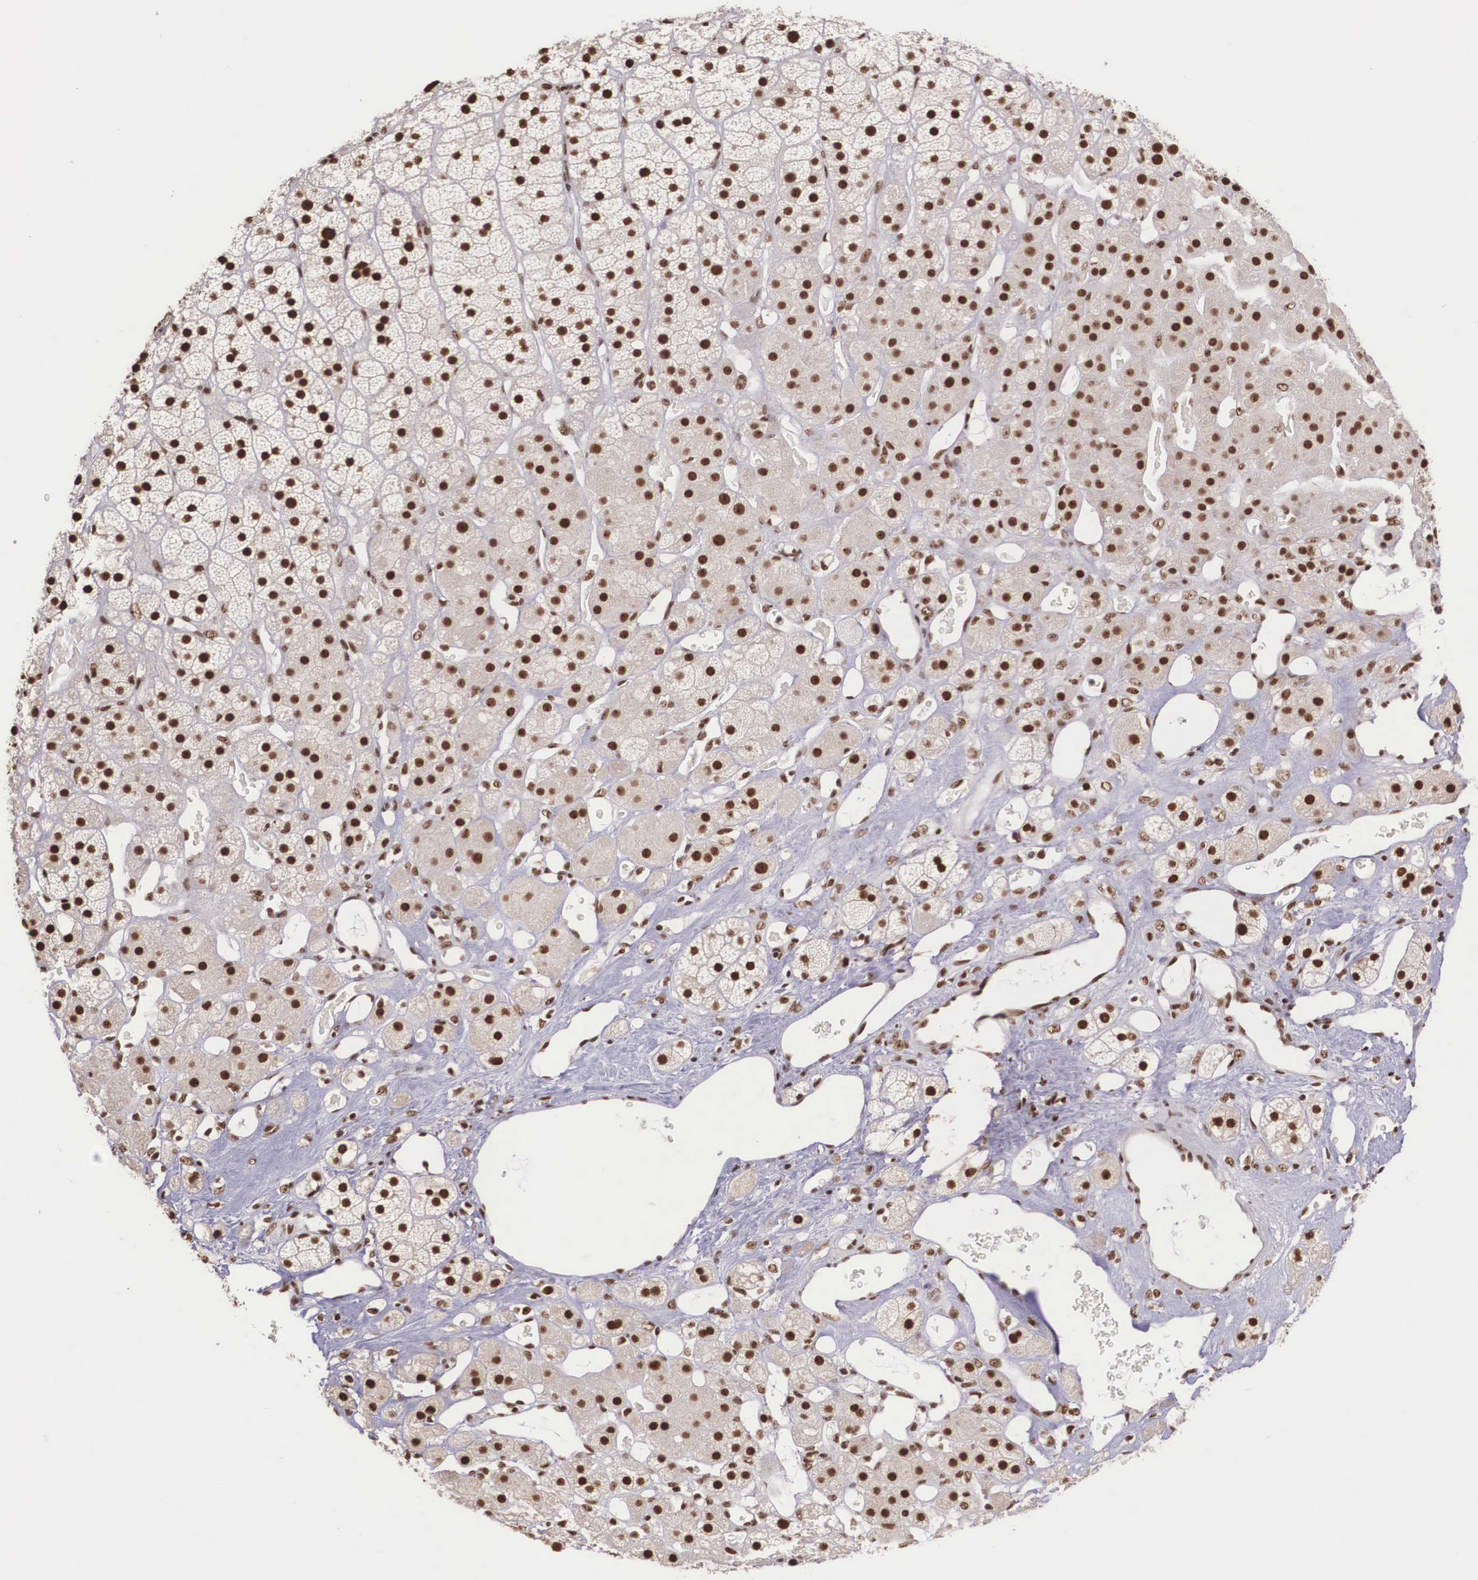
{"staining": {"intensity": "strong", "quantity": ">75%", "location": "nuclear"}, "tissue": "adrenal gland", "cell_type": "Glandular cells", "image_type": "normal", "snomed": [{"axis": "morphology", "description": "Normal tissue, NOS"}, {"axis": "topography", "description": "Adrenal gland"}], "caption": "This photomicrograph exhibits normal adrenal gland stained with immunohistochemistry (IHC) to label a protein in brown. The nuclear of glandular cells show strong positivity for the protein. Nuclei are counter-stained blue.", "gene": "POLR2F", "patient": {"sex": "male", "age": 57}}